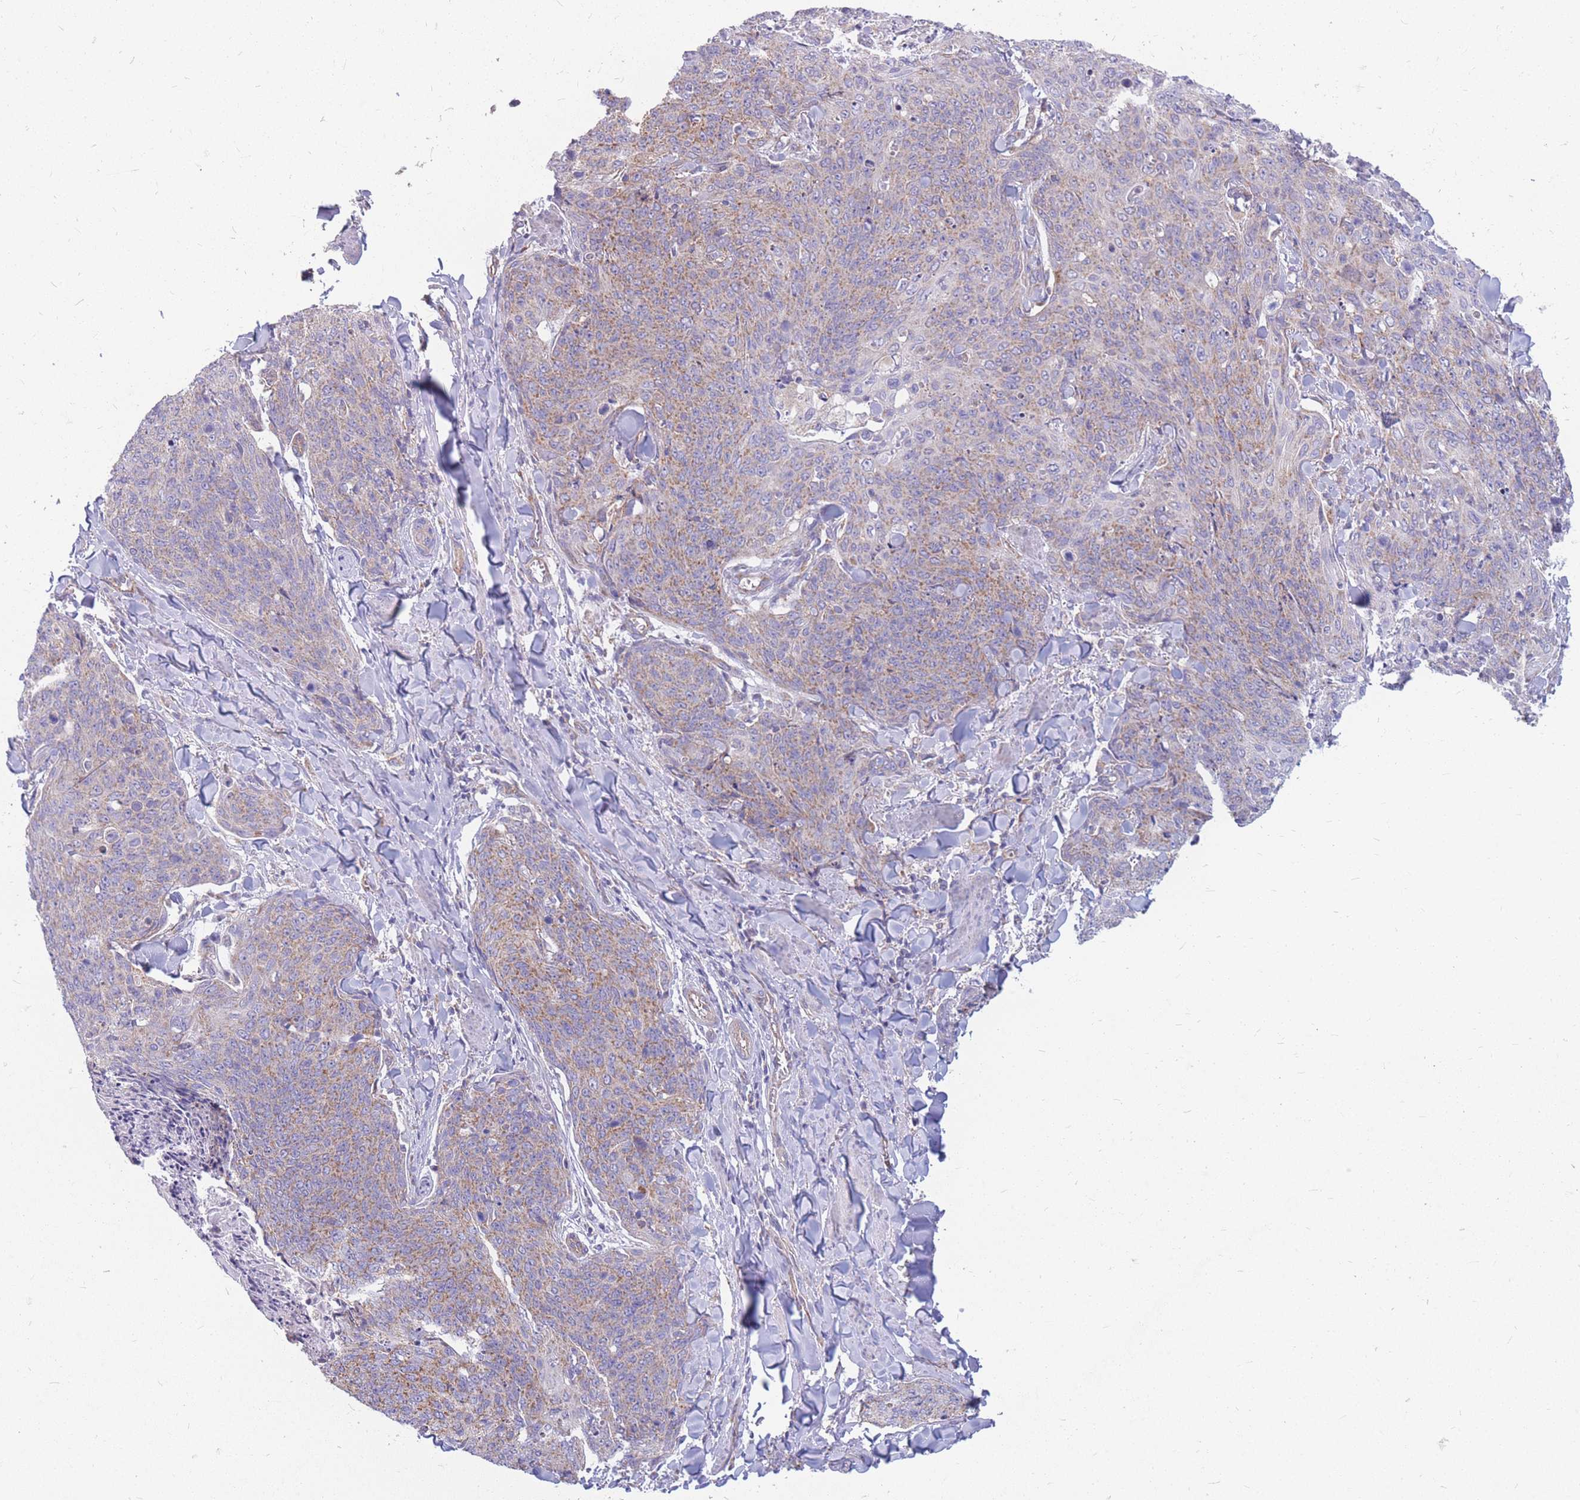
{"staining": {"intensity": "weak", "quantity": "25%-75%", "location": "cytoplasmic/membranous"}, "tissue": "skin cancer", "cell_type": "Tumor cells", "image_type": "cancer", "snomed": [{"axis": "morphology", "description": "Squamous cell carcinoma, NOS"}, {"axis": "topography", "description": "Skin"}, {"axis": "topography", "description": "Vulva"}], "caption": "High-power microscopy captured an immunohistochemistry image of skin cancer, revealing weak cytoplasmic/membranous expression in approximately 25%-75% of tumor cells. The protein of interest is shown in brown color, while the nuclei are stained blue.", "gene": "MRPS9", "patient": {"sex": "female", "age": 85}}